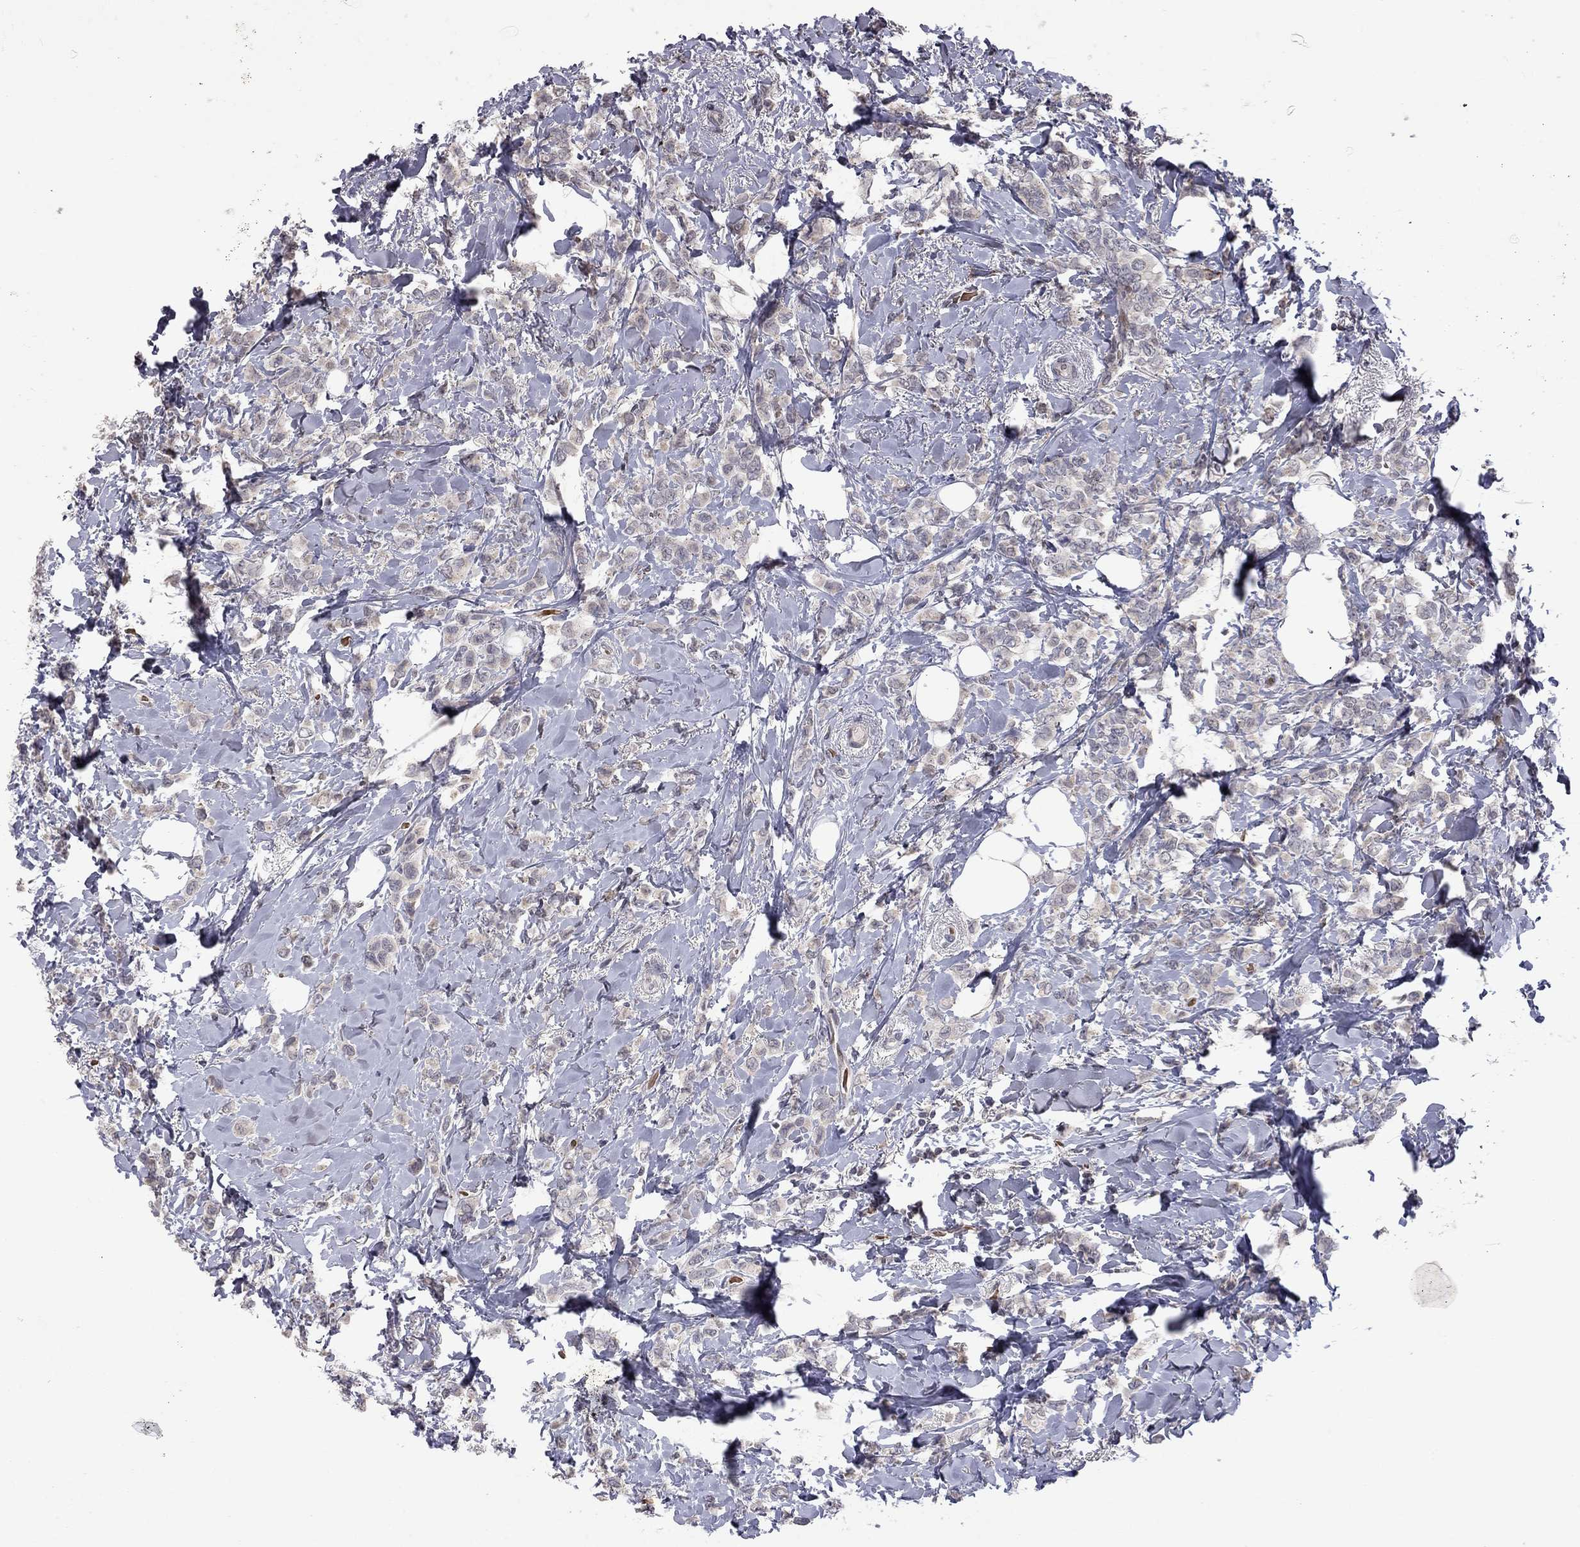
{"staining": {"intensity": "negative", "quantity": "none", "location": "none"}, "tissue": "breast cancer", "cell_type": "Tumor cells", "image_type": "cancer", "snomed": [{"axis": "morphology", "description": "Lobular carcinoma"}, {"axis": "topography", "description": "Breast"}], "caption": "DAB (3,3'-diaminobenzidine) immunohistochemical staining of human breast cancer (lobular carcinoma) shows no significant expression in tumor cells. (DAB immunohistochemistry visualized using brightfield microscopy, high magnification).", "gene": "MC3R", "patient": {"sex": "female", "age": 66}}